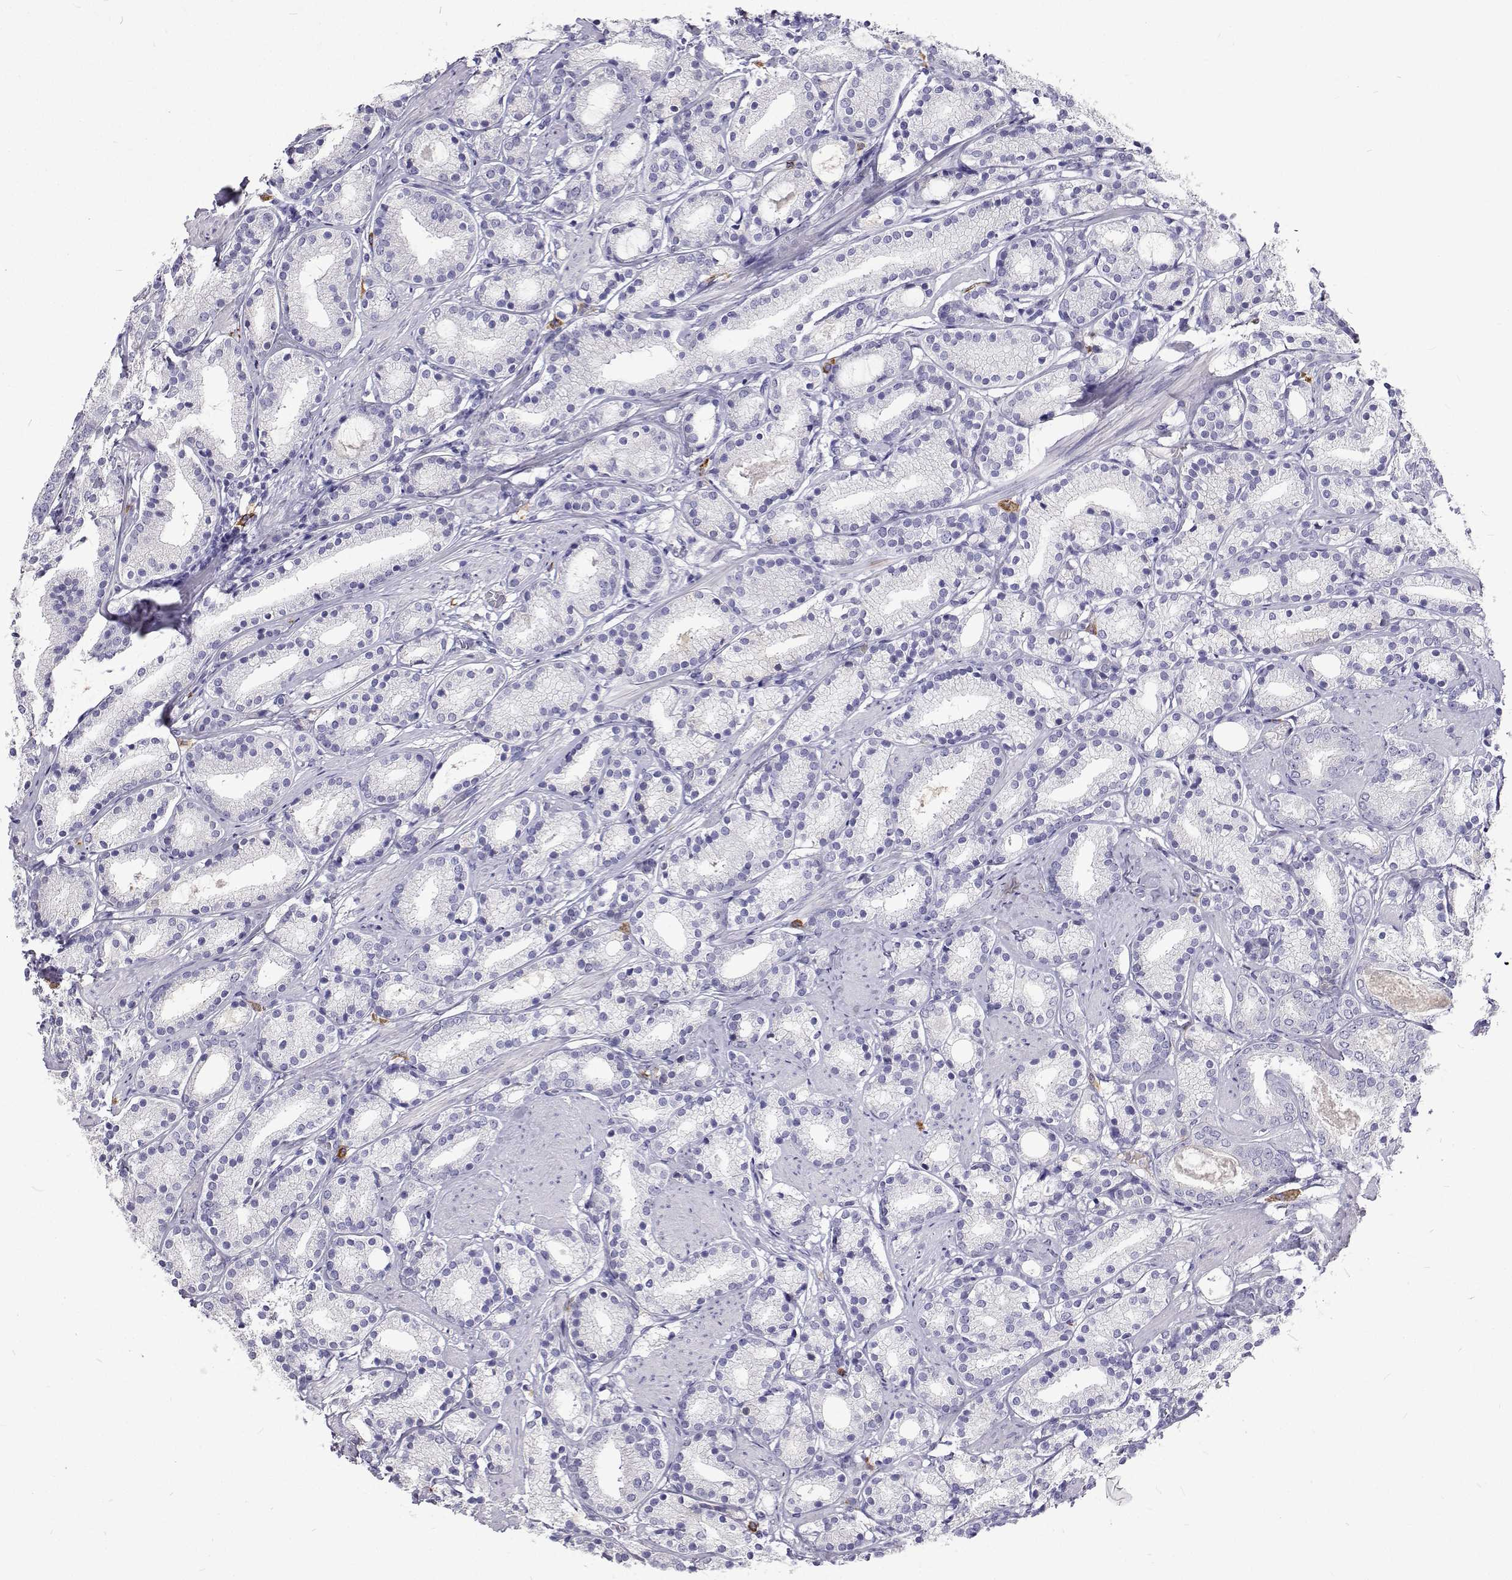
{"staining": {"intensity": "negative", "quantity": "none", "location": "none"}, "tissue": "prostate cancer", "cell_type": "Tumor cells", "image_type": "cancer", "snomed": [{"axis": "morphology", "description": "Adenocarcinoma, High grade"}, {"axis": "topography", "description": "Prostate"}], "caption": "A high-resolution photomicrograph shows immunohistochemistry staining of adenocarcinoma (high-grade) (prostate), which demonstrates no significant positivity in tumor cells.", "gene": "CFAP44", "patient": {"sex": "male", "age": 63}}